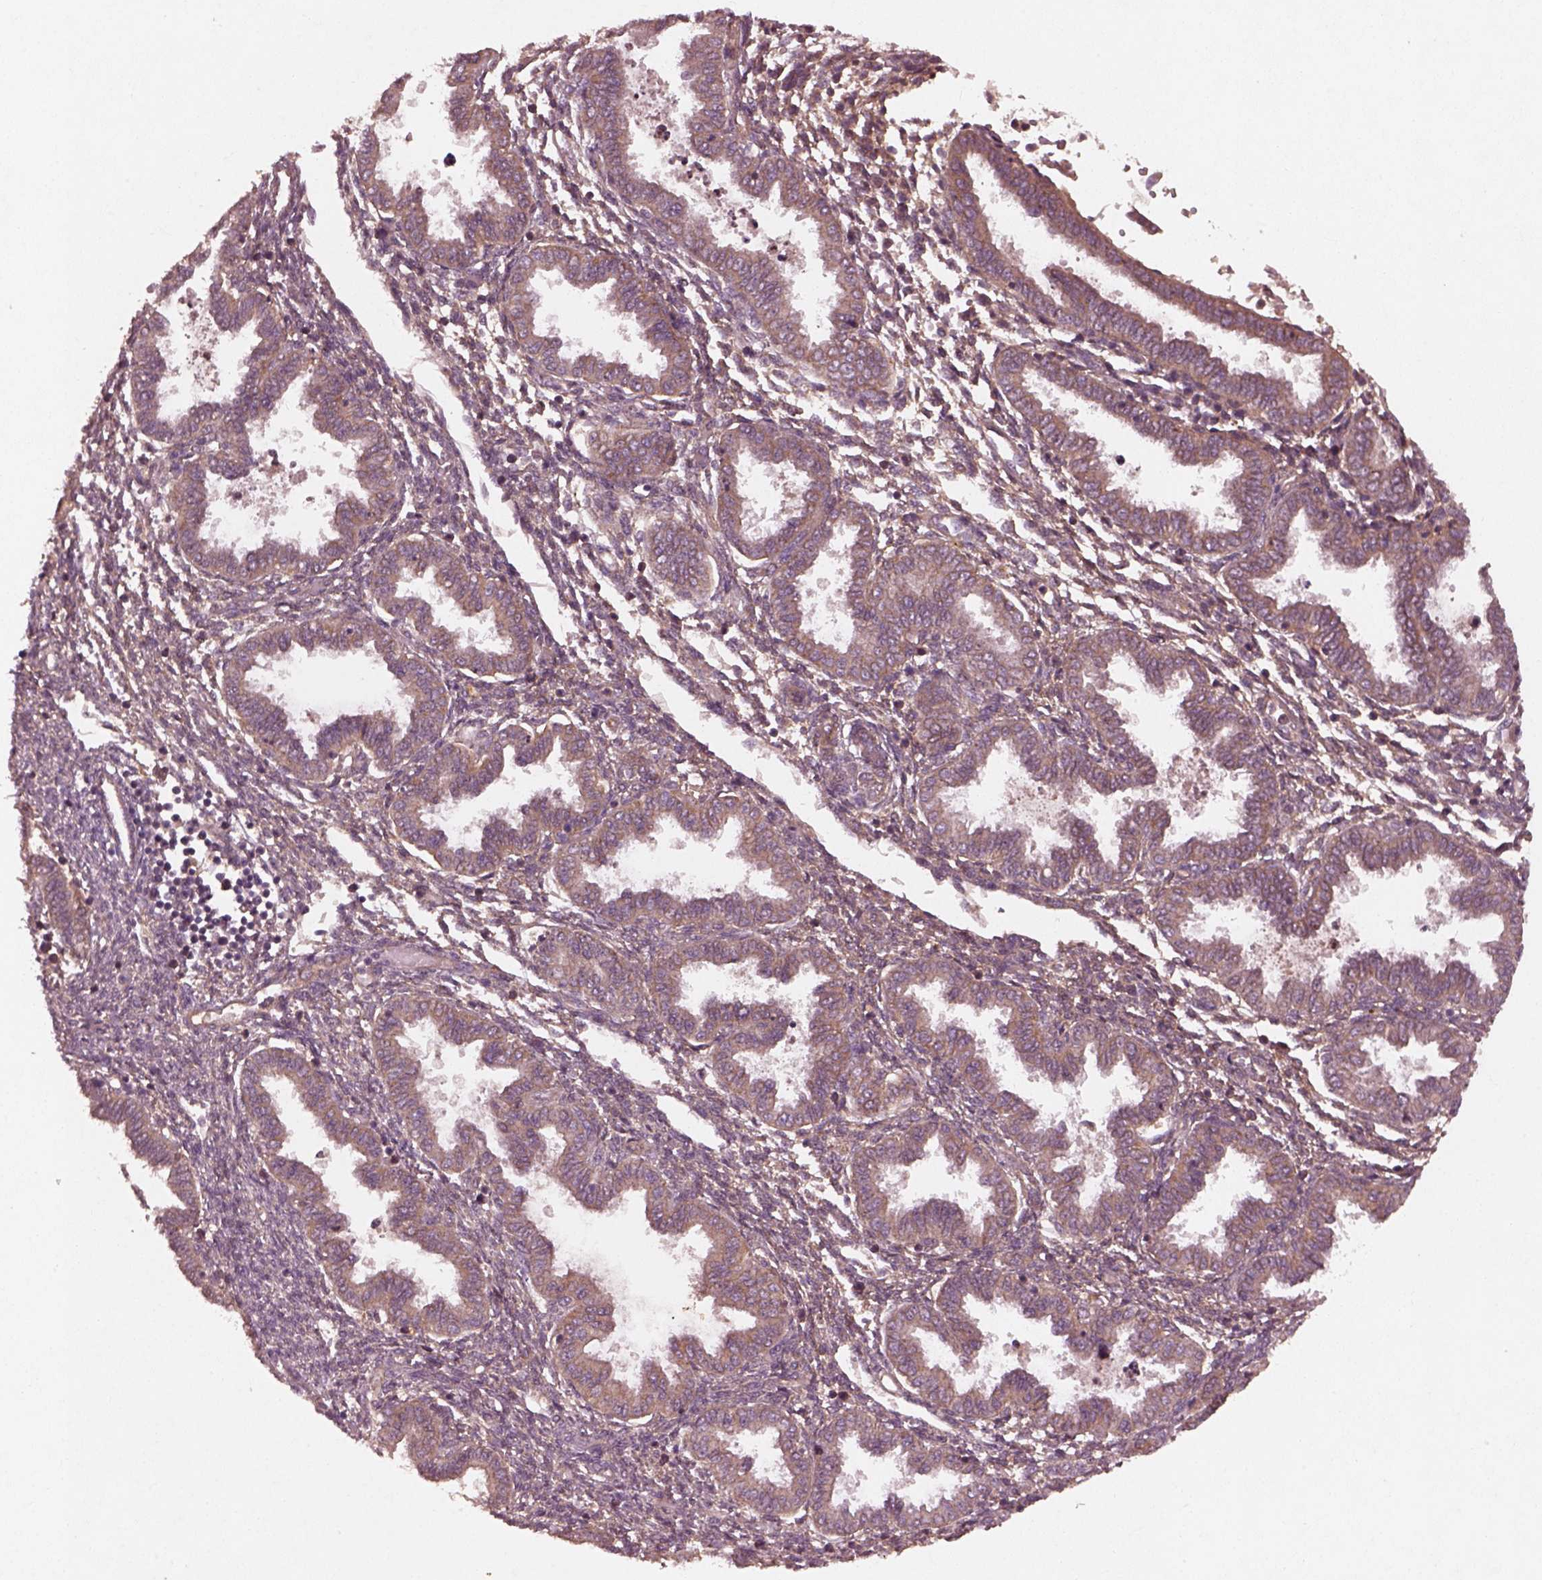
{"staining": {"intensity": "moderate", "quantity": "25%-75%", "location": "cytoplasmic/membranous"}, "tissue": "endometrium", "cell_type": "Cells in endometrial stroma", "image_type": "normal", "snomed": [{"axis": "morphology", "description": "Normal tissue, NOS"}, {"axis": "topography", "description": "Endometrium"}], "caption": "Endometrium stained with DAB IHC demonstrates medium levels of moderate cytoplasmic/membranous expression in approximately 25%-75% of cells in endometrial stroma.", "gene": "FAM234A", "patient": {"sex": "female", "age": 33}}